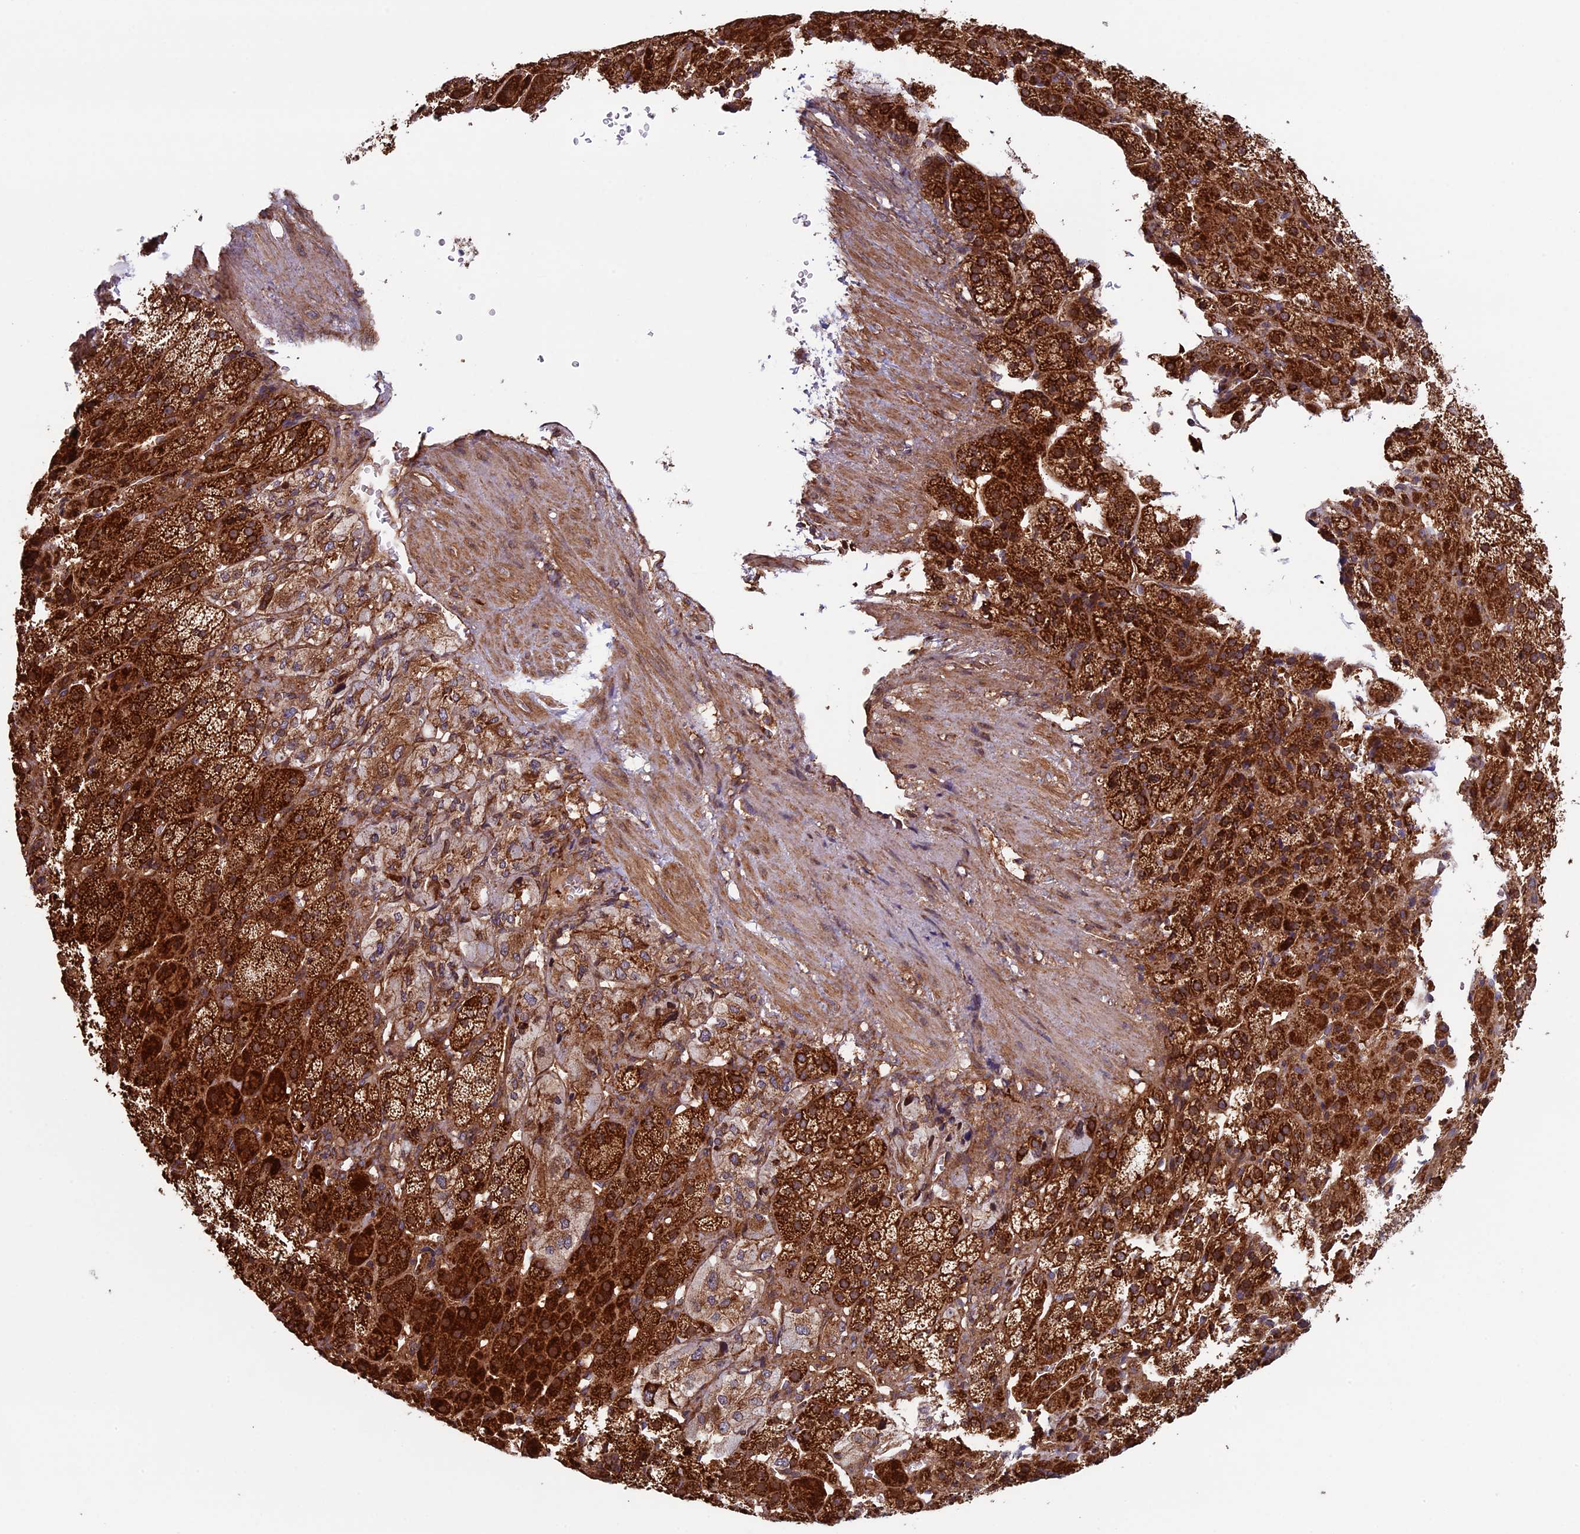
{"staining": {"intensity": "strong", "quantity": ">75%", "location": "cytoplasmic/membranous"}, "tissue": "adrenal gland", "cell_type": "Glandular cells", "image_type": "normal", "snomed": [{"axis": "morphology", "description": "Normal tissue, NOS"}, {"axis": "topography", "description": "Adrenal gland"}], "caption": "Glandular cells exhibit strong cytoplasmic/membranous positivity in about >75% of cells in unremarkable adrenal gland. The staining is performed using DAB brown chromogen to label protein expression. The nuclei are counter-stained blue using hematoxylin.", "gene": "CCDC8", "patient": {"sex": "female", "age": 57}}